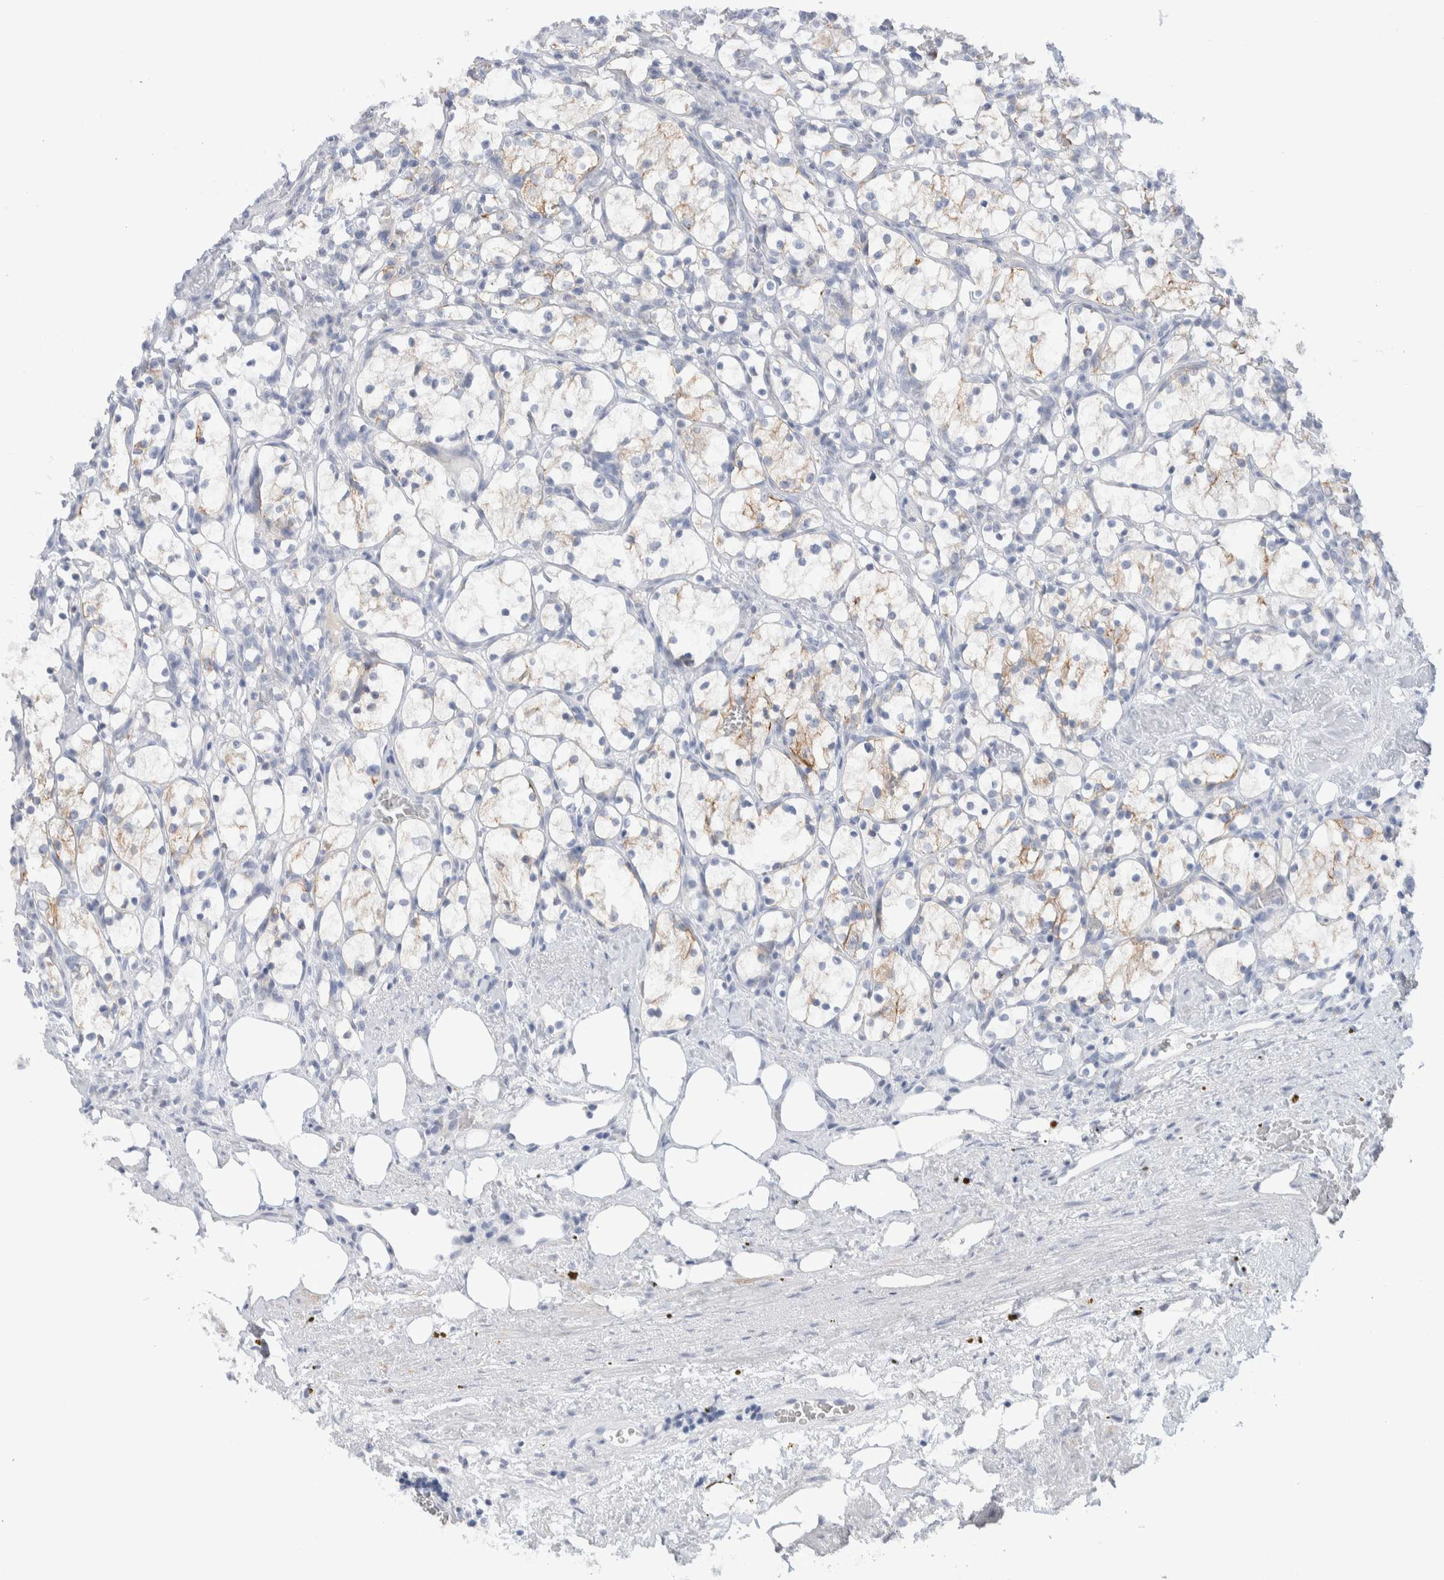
{"staining": {"intensity": "weak", "quantity": "<25%", "location": "cytoplasmic/membranous"}, "tissue": "renal cancer", "cell_type": "Tumor cells", "image_type": "cancer", "snomed": [{"axis": "morphology", "description": "Adenocarcinoma, NOS"}, {"axis": "topography", "description": "Kidney"}], "caption": "This micrograph is of renal cancer stained with immunohistochemistry to label a protein in brown with the nuclei are counter-stained blue. There is no expression in tumor cells.", "gene": "C1orf112", "patient": {"sex": "female", "age": 69}}